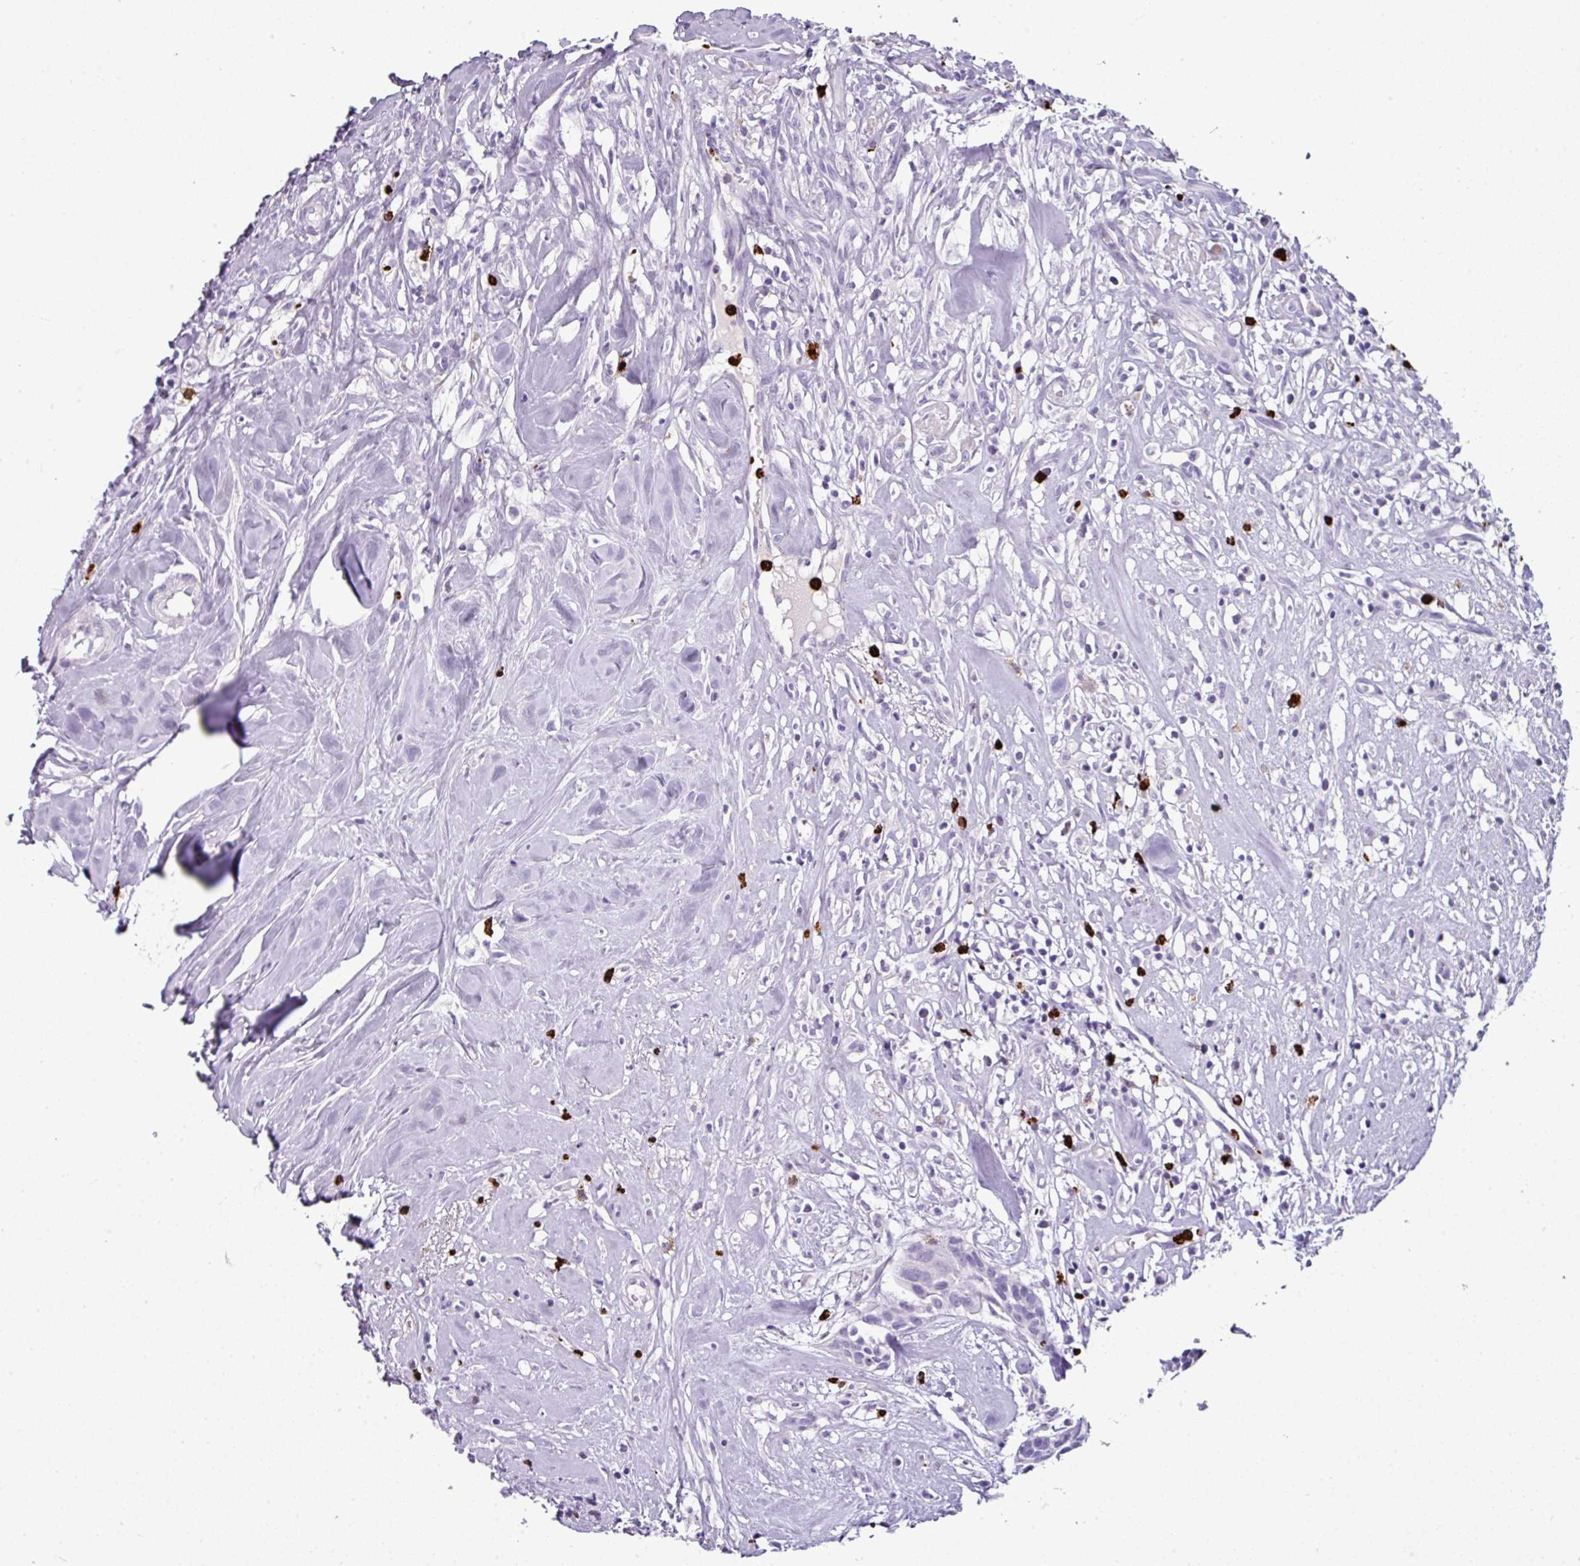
{"staining": {"intensity": "negative", "quantity": "none", "location": "none"}, "tissue": "head and neck cancer", "cell_type": "Tumor cells", "image_type": "cancer", "snomed": [{"axis": "morphology", "description": "Adenocarcinoma, NOS"}, {"axis": "topography", "description": "Subcutis"}, {"axis": "topography", "description": "Head-Neck"}], "caption": "DAB (3,3'-diaminobenzidine) immunohistochemical staining of head and neck cancer demonstrates no significant expression in tumor cells.", "gene": "CTSG", "patient": {"sex": "female", "age": 73}}